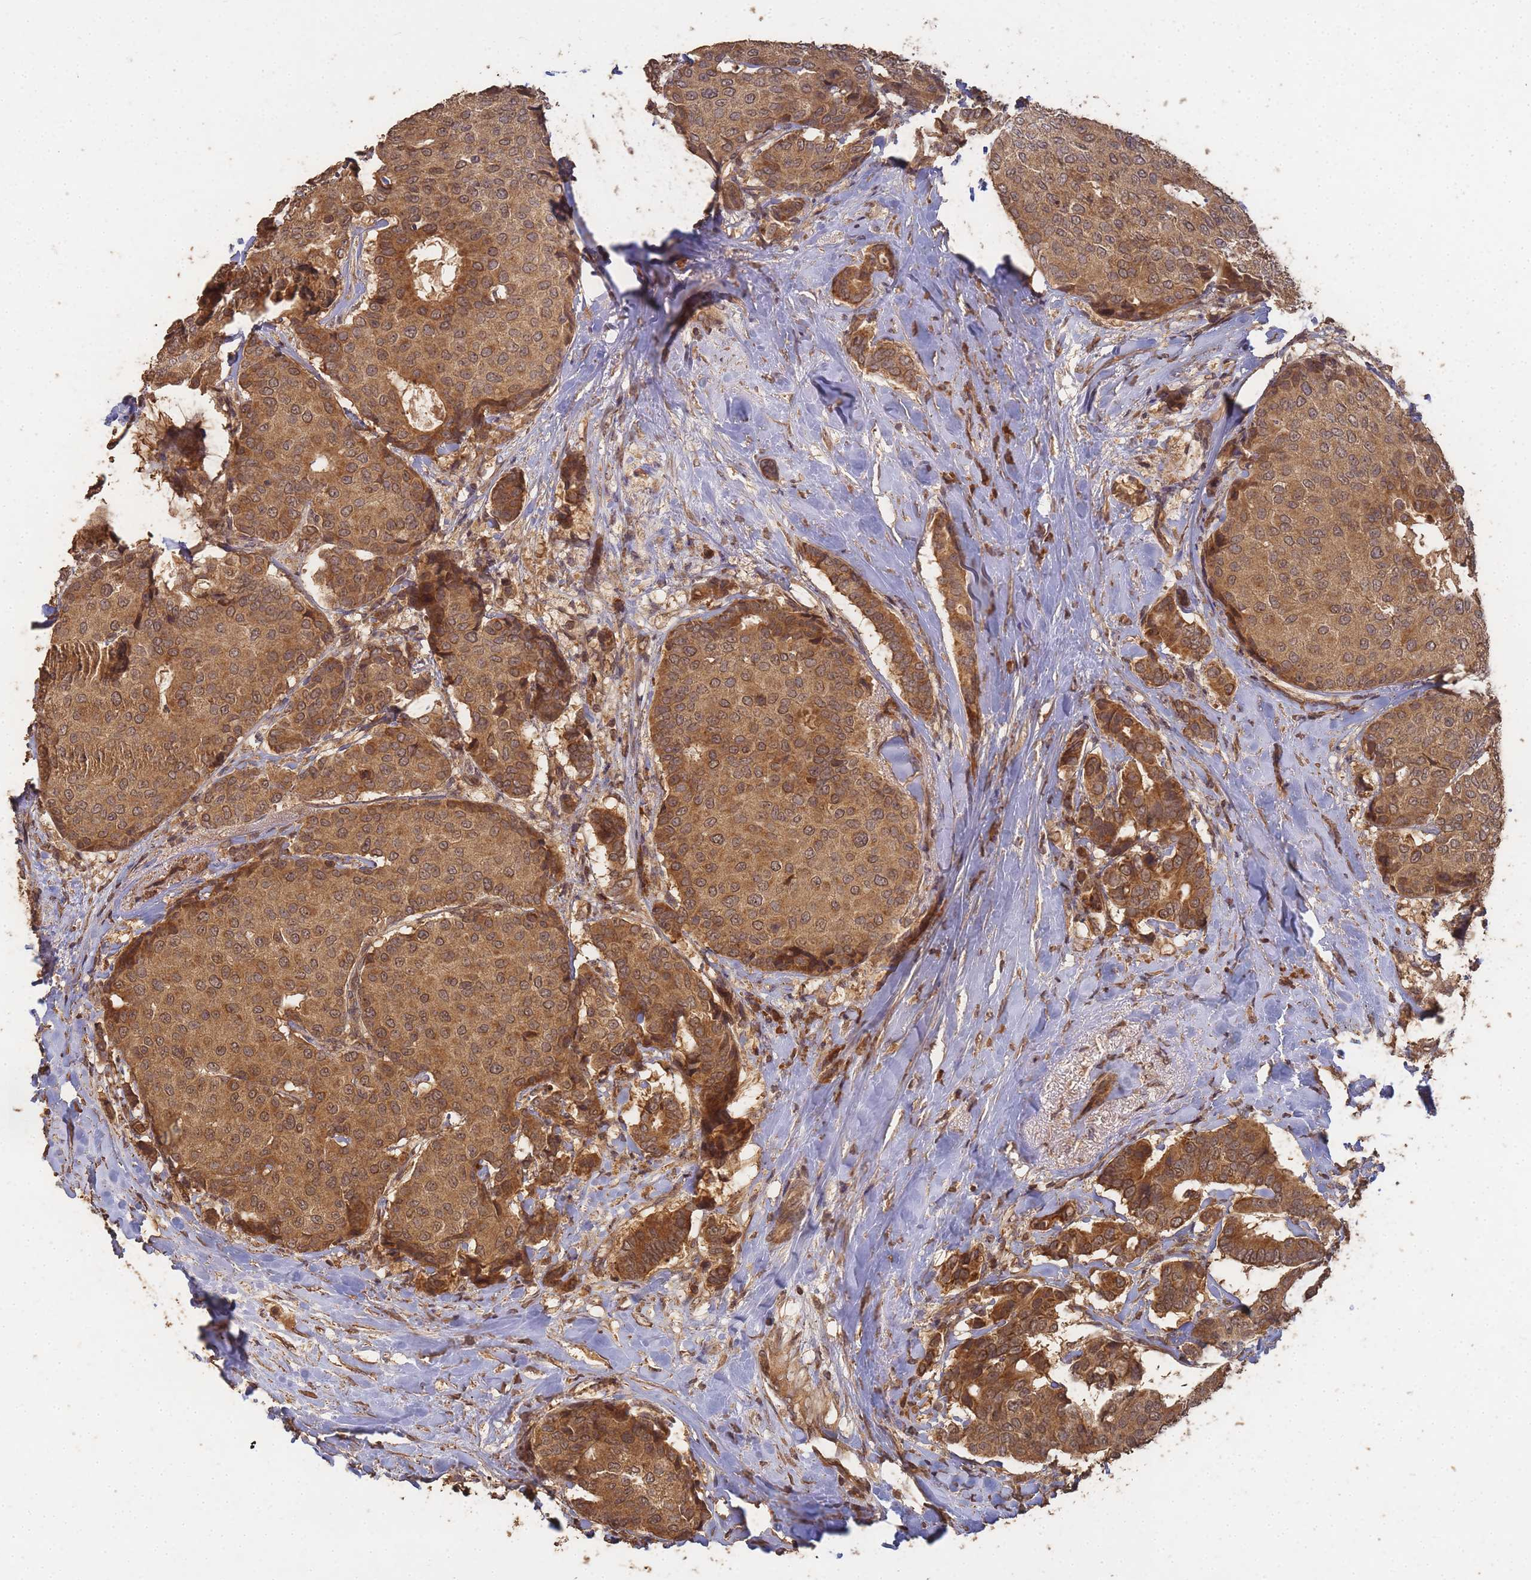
{"staining": {"intensity": "moderate", "quantity": ">75%", "location": "cytoplasmic/membranous,nuclear"}, "tissue": "breast cancer", "cell_type": "Tumor cells", "image_type": "cancer", "snomed": [{"axis": "morphology", "description": "Duct carcinoma"}, {"axis": "topography", "description": "Breast"}], "caption": "IHC of invasive ductal carcinoma (breast) shows medium levels of moderate cytoplasmic/membranous and nuclear staining in about >75% of tumor cells.", "gene": "ALKBH1", "patient": {"sex": "female", "age": 75}}